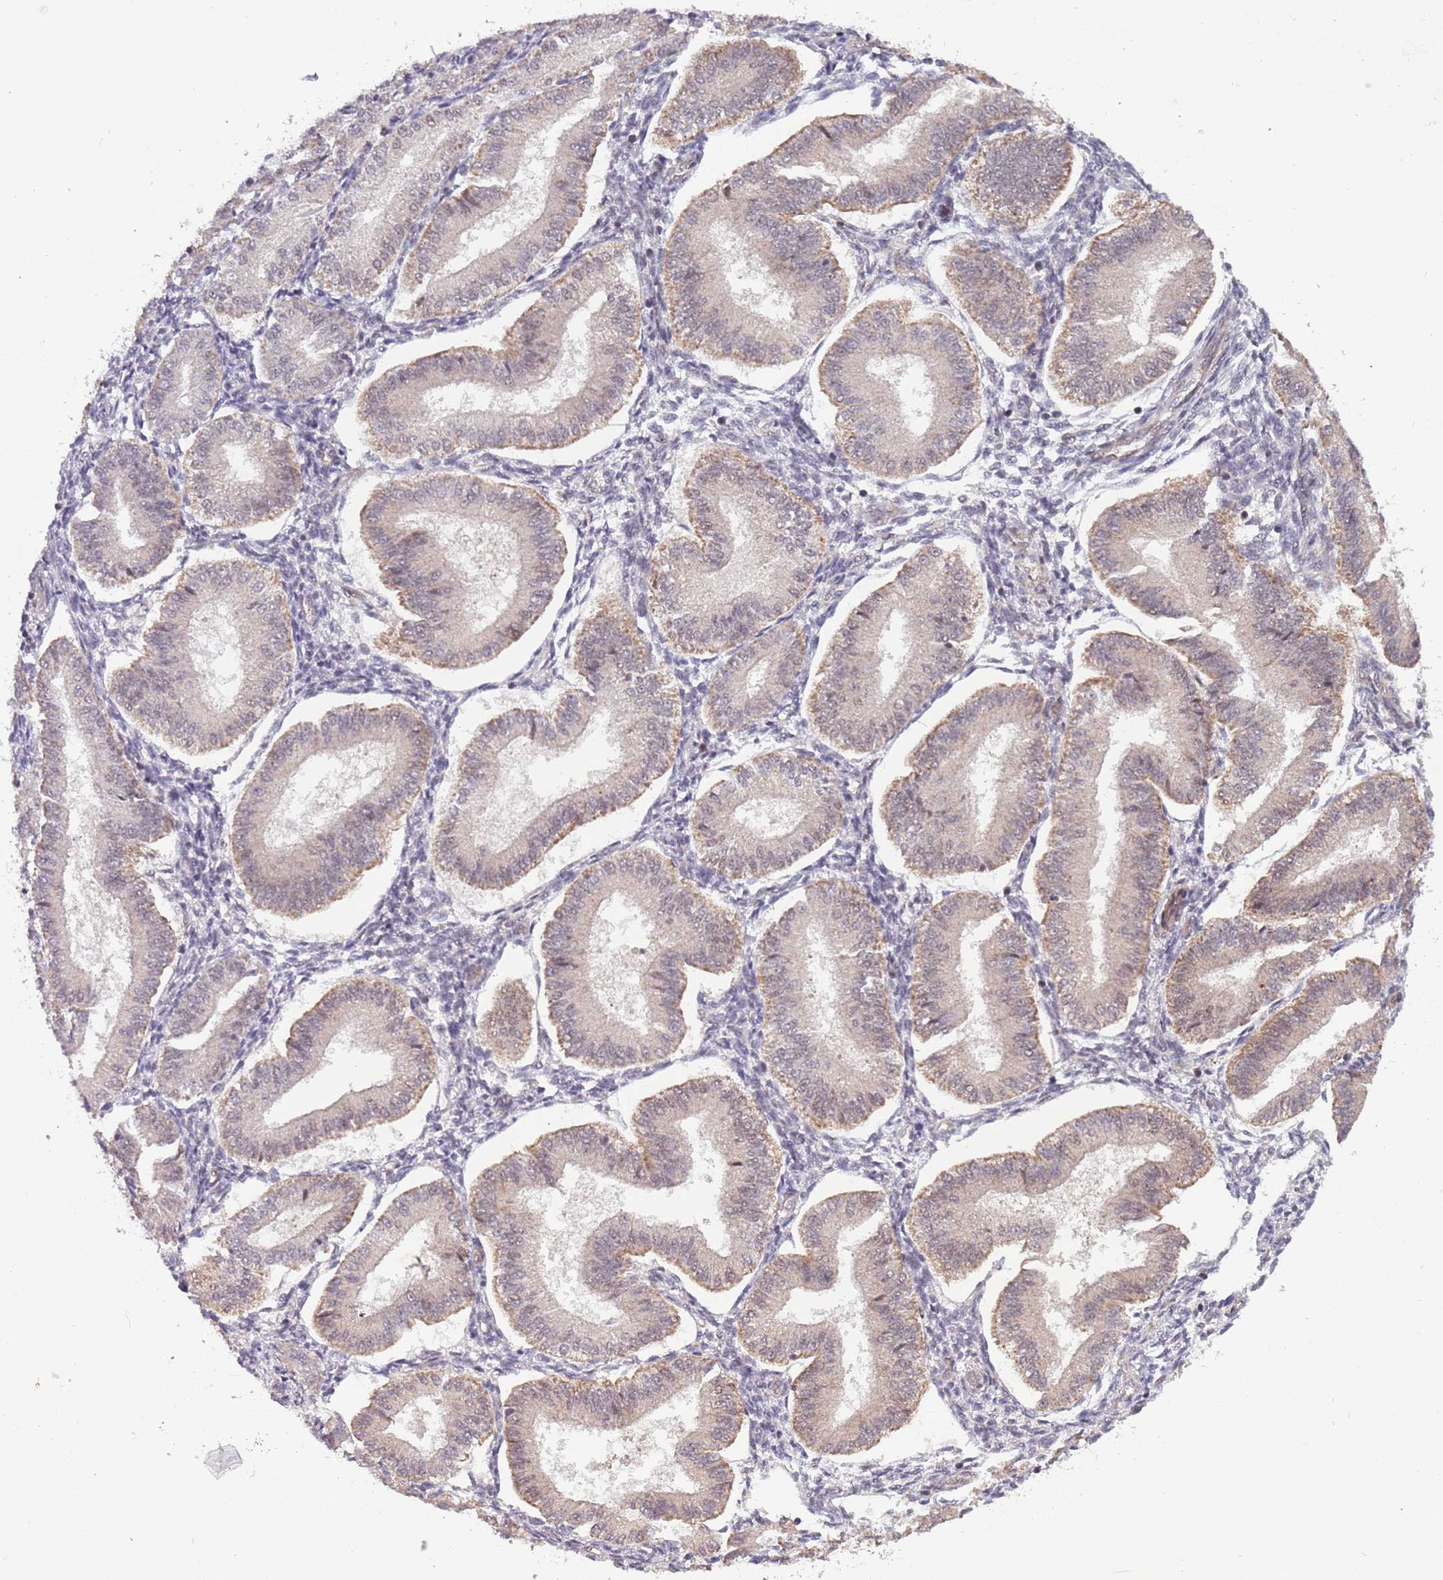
{"staining": {"intensity": "weak", "quantity": "<25%", "location": "cytoplasmic/membranous,nuclear"}, "tissue": "endometrium", "cell_type": "Cells in endometrial stroma", "image_type": "normal", "snomed": [{"axis": "morphology", "description": "Normal tissue, NOS"}, {"axis": "topography", "description": "Endometrium"}], "caption": "High power microscopy image of an IHC photomicrograph of normal endometrium, revealing no significant positivity in cells in endometrial stroma. (Brightfield microscopy of DAB IHC at high magnification).", "gene": "SUDS3", "patient": {"sex": "female", "age": 39}}